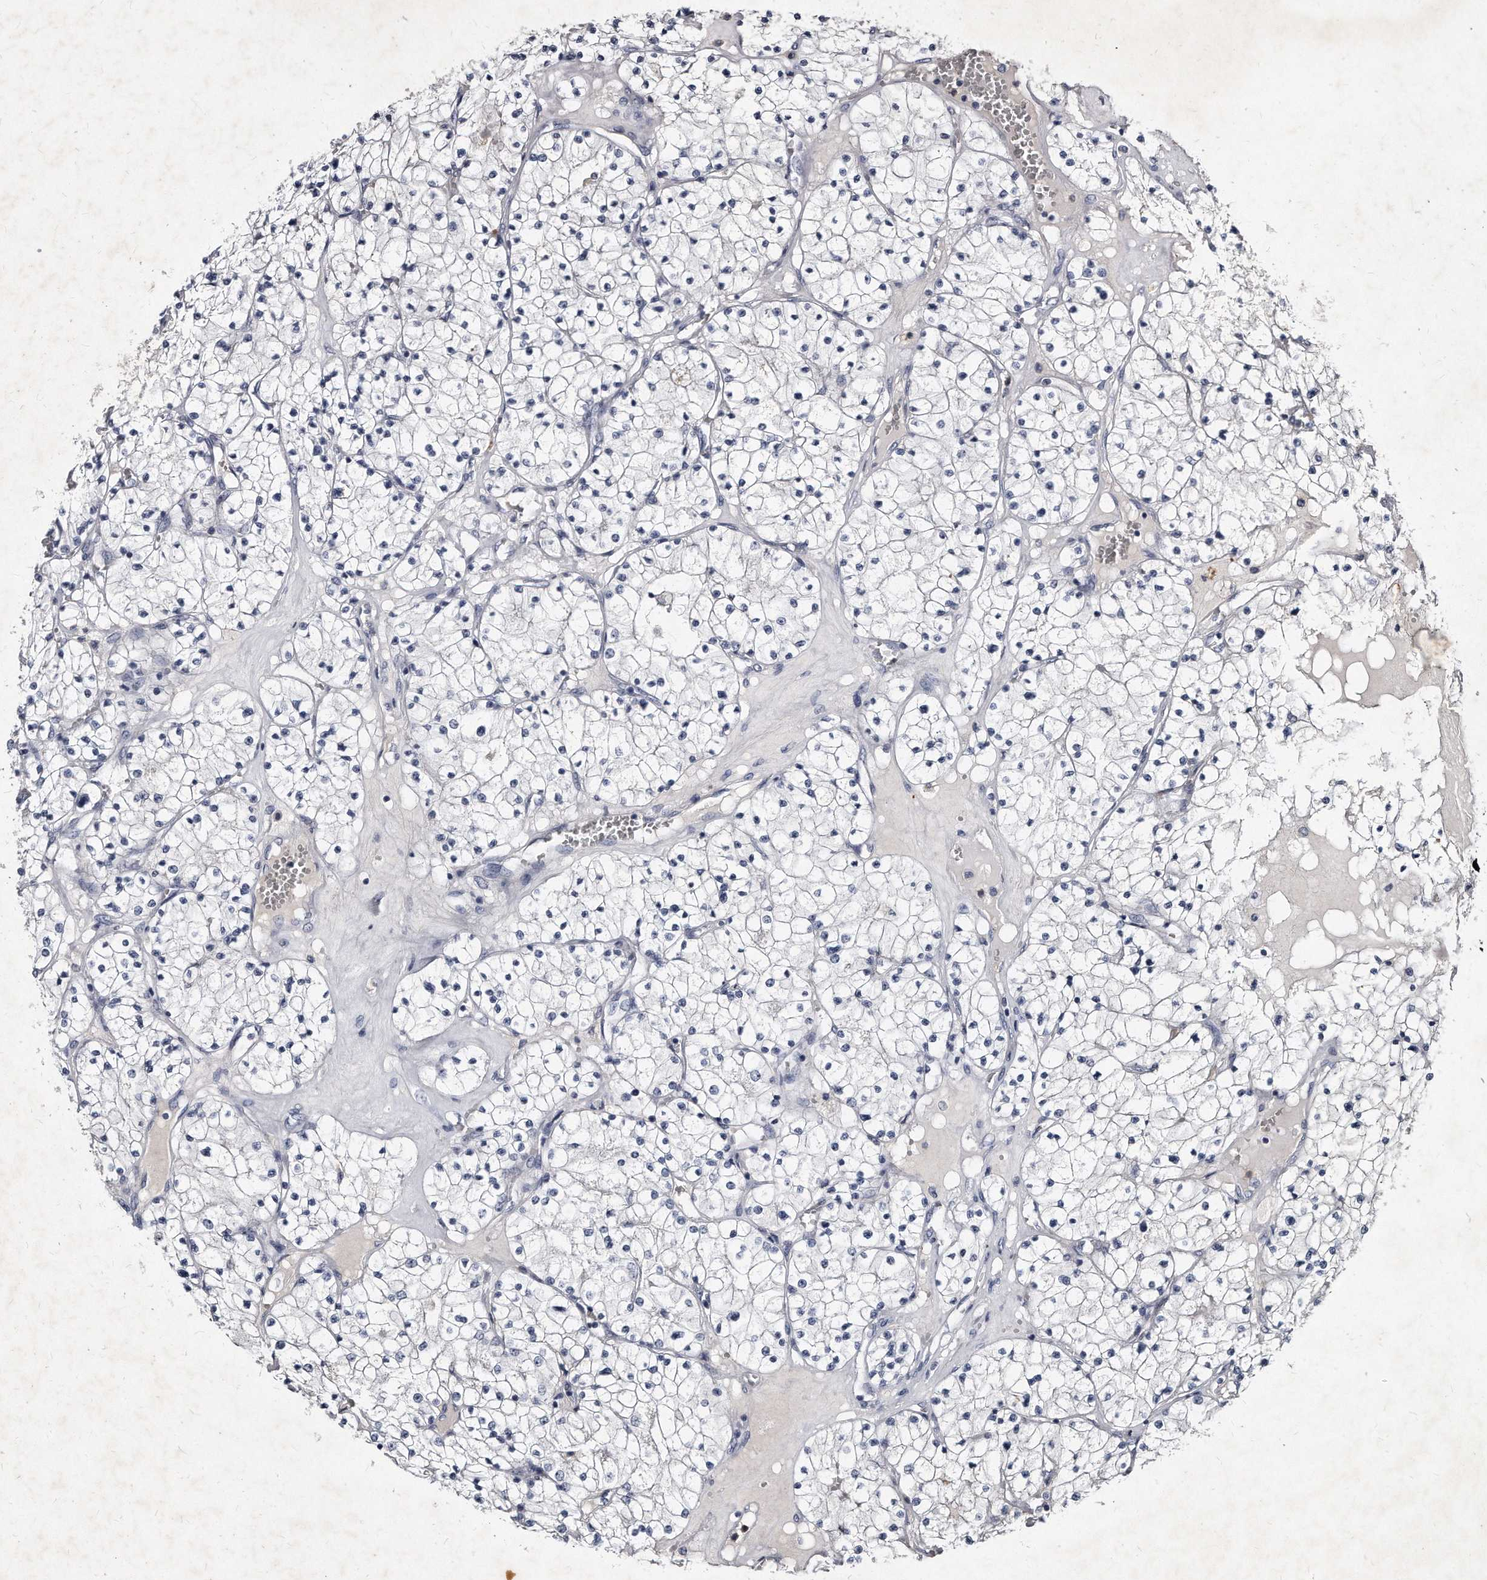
{"staining": {"intensity": "negative", "quantity": "none", "location": "none"}, "tissue": "renal cancer", "cell_type": "Tumor cells", "image_type": "cancer", "snomed": [{"axis": "morphology", "description": "Normal tissue, NOS"}, {"axis": "morphology", "description": "Adenocarcinoma, NOS"}, {"axis": "topography", "description": "Kidney"}], "caption": "An IHC image of renal cancer (adenocarcinoma) is shown. There is no staining in tumor cells of renal cancer (adenocarcinoma). (DAB IHC visualized using brightfield microscopy, high magnification).", "gene": "KLHDC3", "patient": {"sex": "male", "age": 68}}